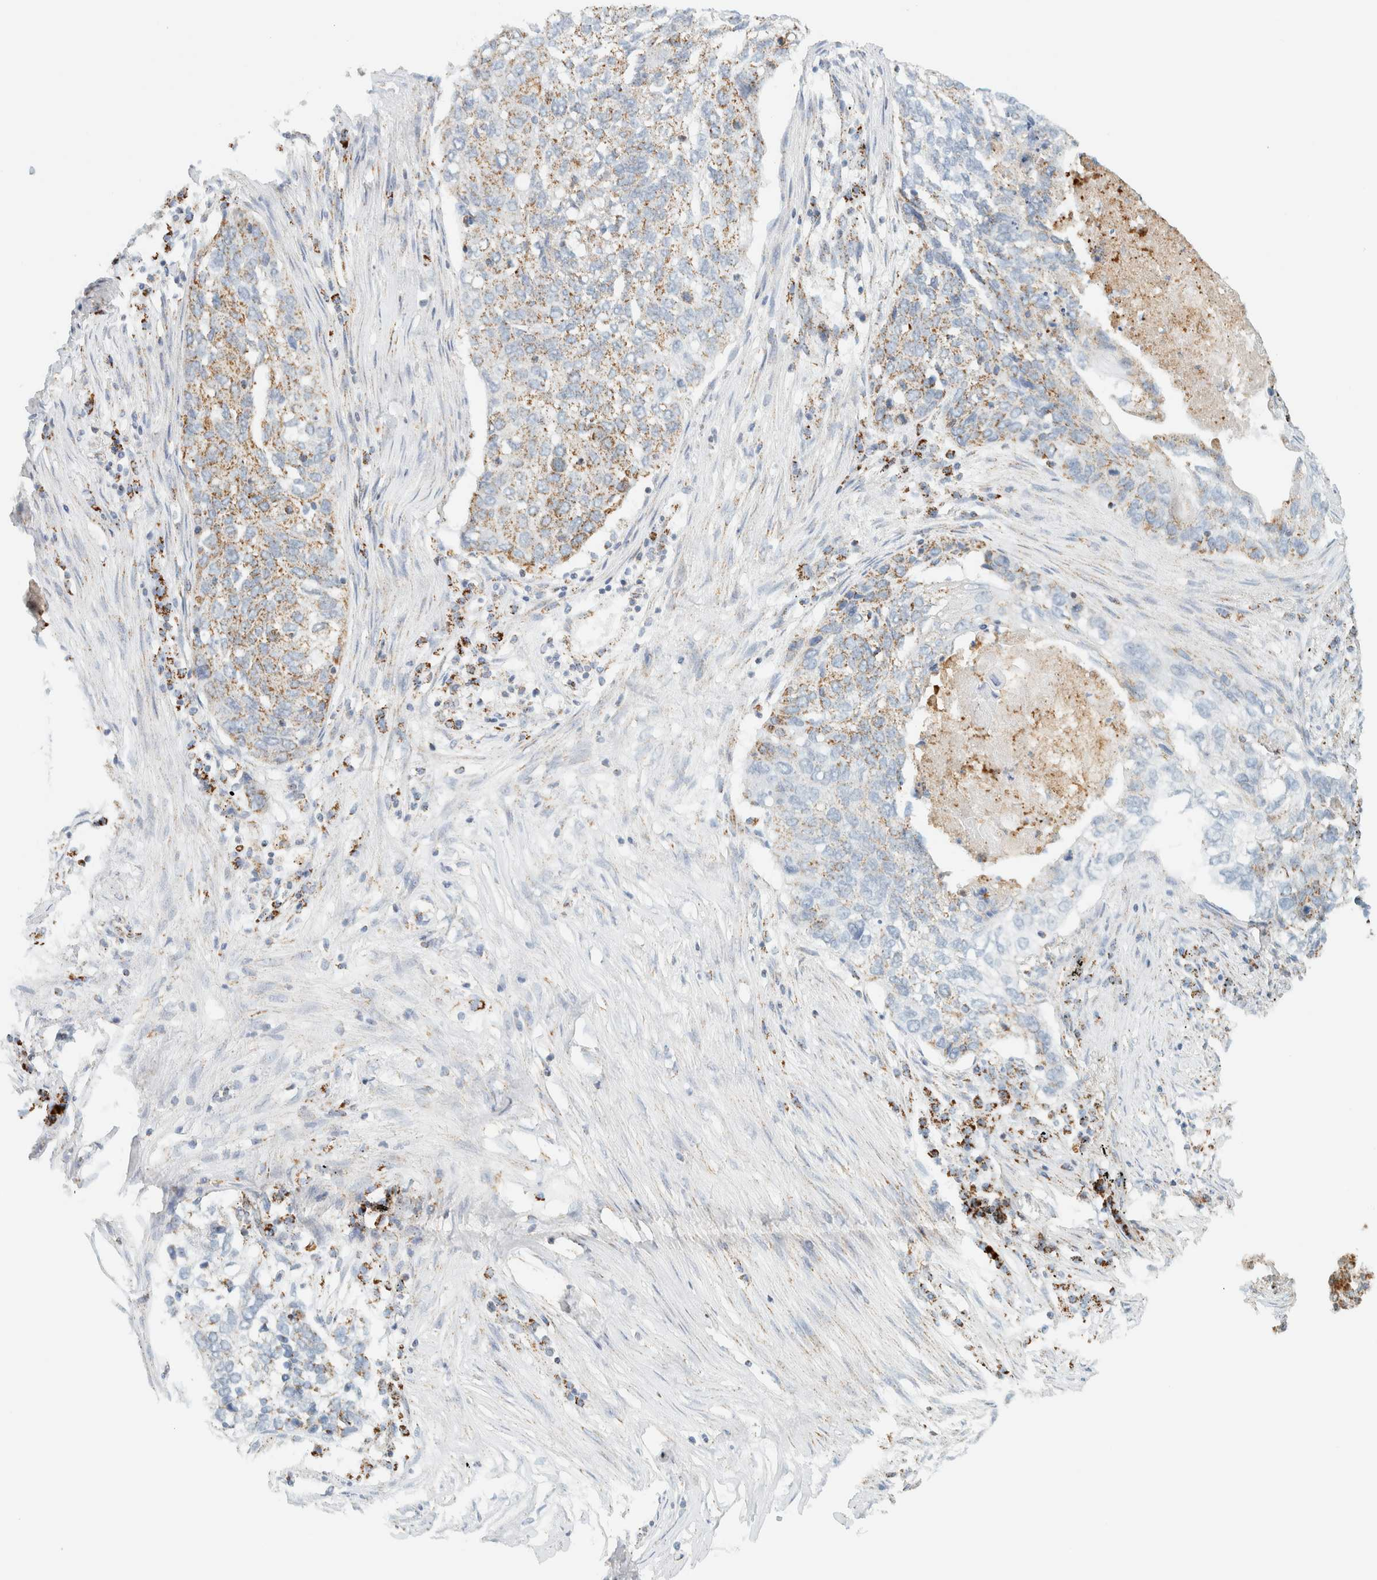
{"staining": {"intensity": "weak", "quantity": ">75%", "location": "cytoplasmic/membranous"}, "tissue": "lung cancer", "cell_type": "Tumor cells", "image_type": "cancer", "snomed": [{"axis": "morphology", "description": "Squamous cell carcinoma, NOS"}, {"axis": "topography", "description": "Lung"}], "caption": "Immunohistochemical staining of lung cancer (squamous cell carcinoma) exhibits low levels of weak cytoplasmic/membranous positivity in approximately >75% of tumor cells.", "gene": "KIFAP3", "patient": {"sex": "female", "age": 63}}